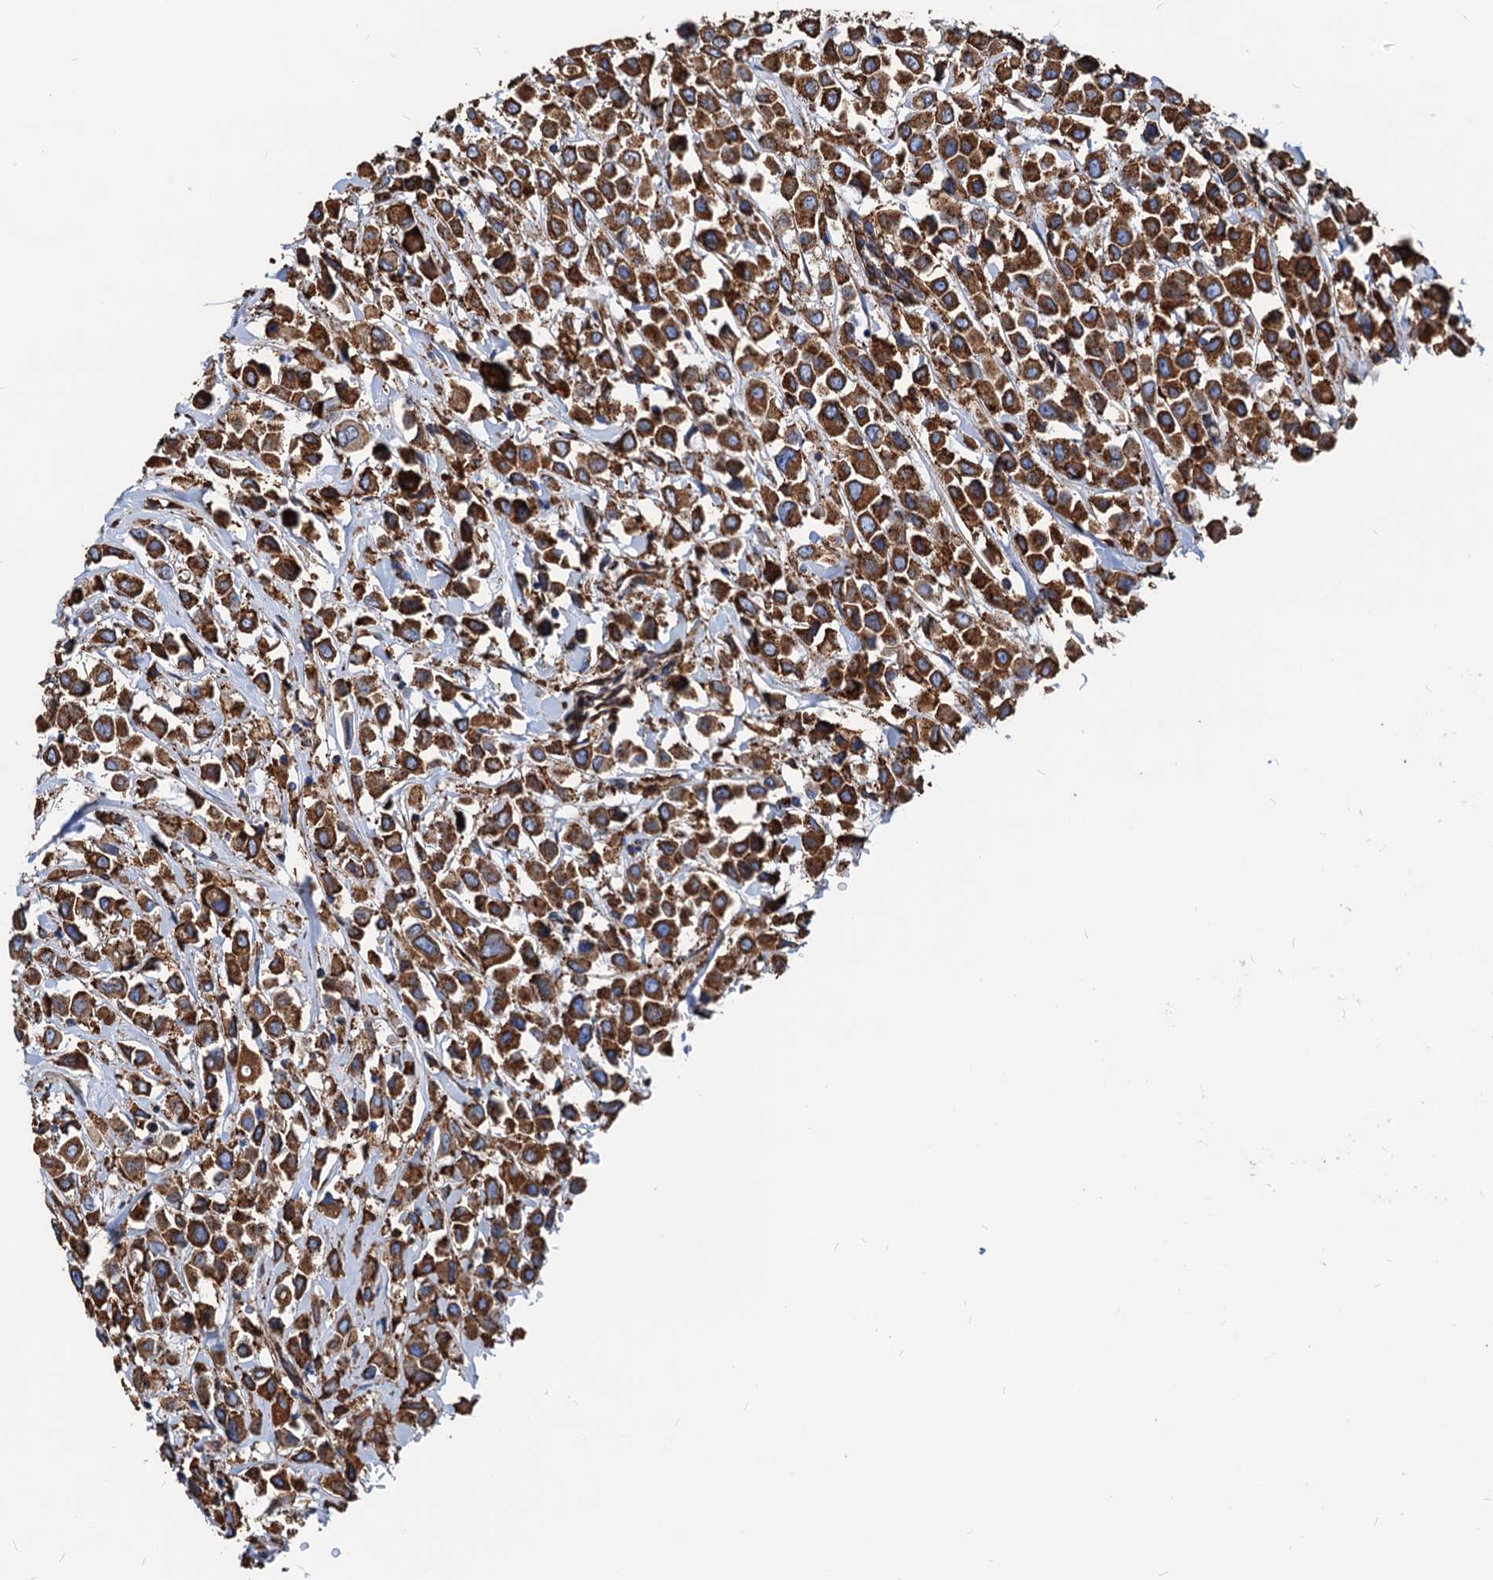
{"staining": {"intensity": "strong", "quantity": ">75%", "location": "cytoplasmic/membranous"}, "tissue": "breast cancer", "cell_type": "Tumor cells", "image_type": "cancer", "snomed": [{"axis": "morphology", "description": "Duct carcinoma"}, {"axis": "topography", "description": "Breast"}], "caption": "About >75% of tumor cells in human breast invasive ductal carcinoma demonstrate strong cytoplasmic/membranous protein positivity as visualized by brown immunohistochemical staining.", "gene": "HSPA5", "patient": {"sex": "female", "age": 61}}